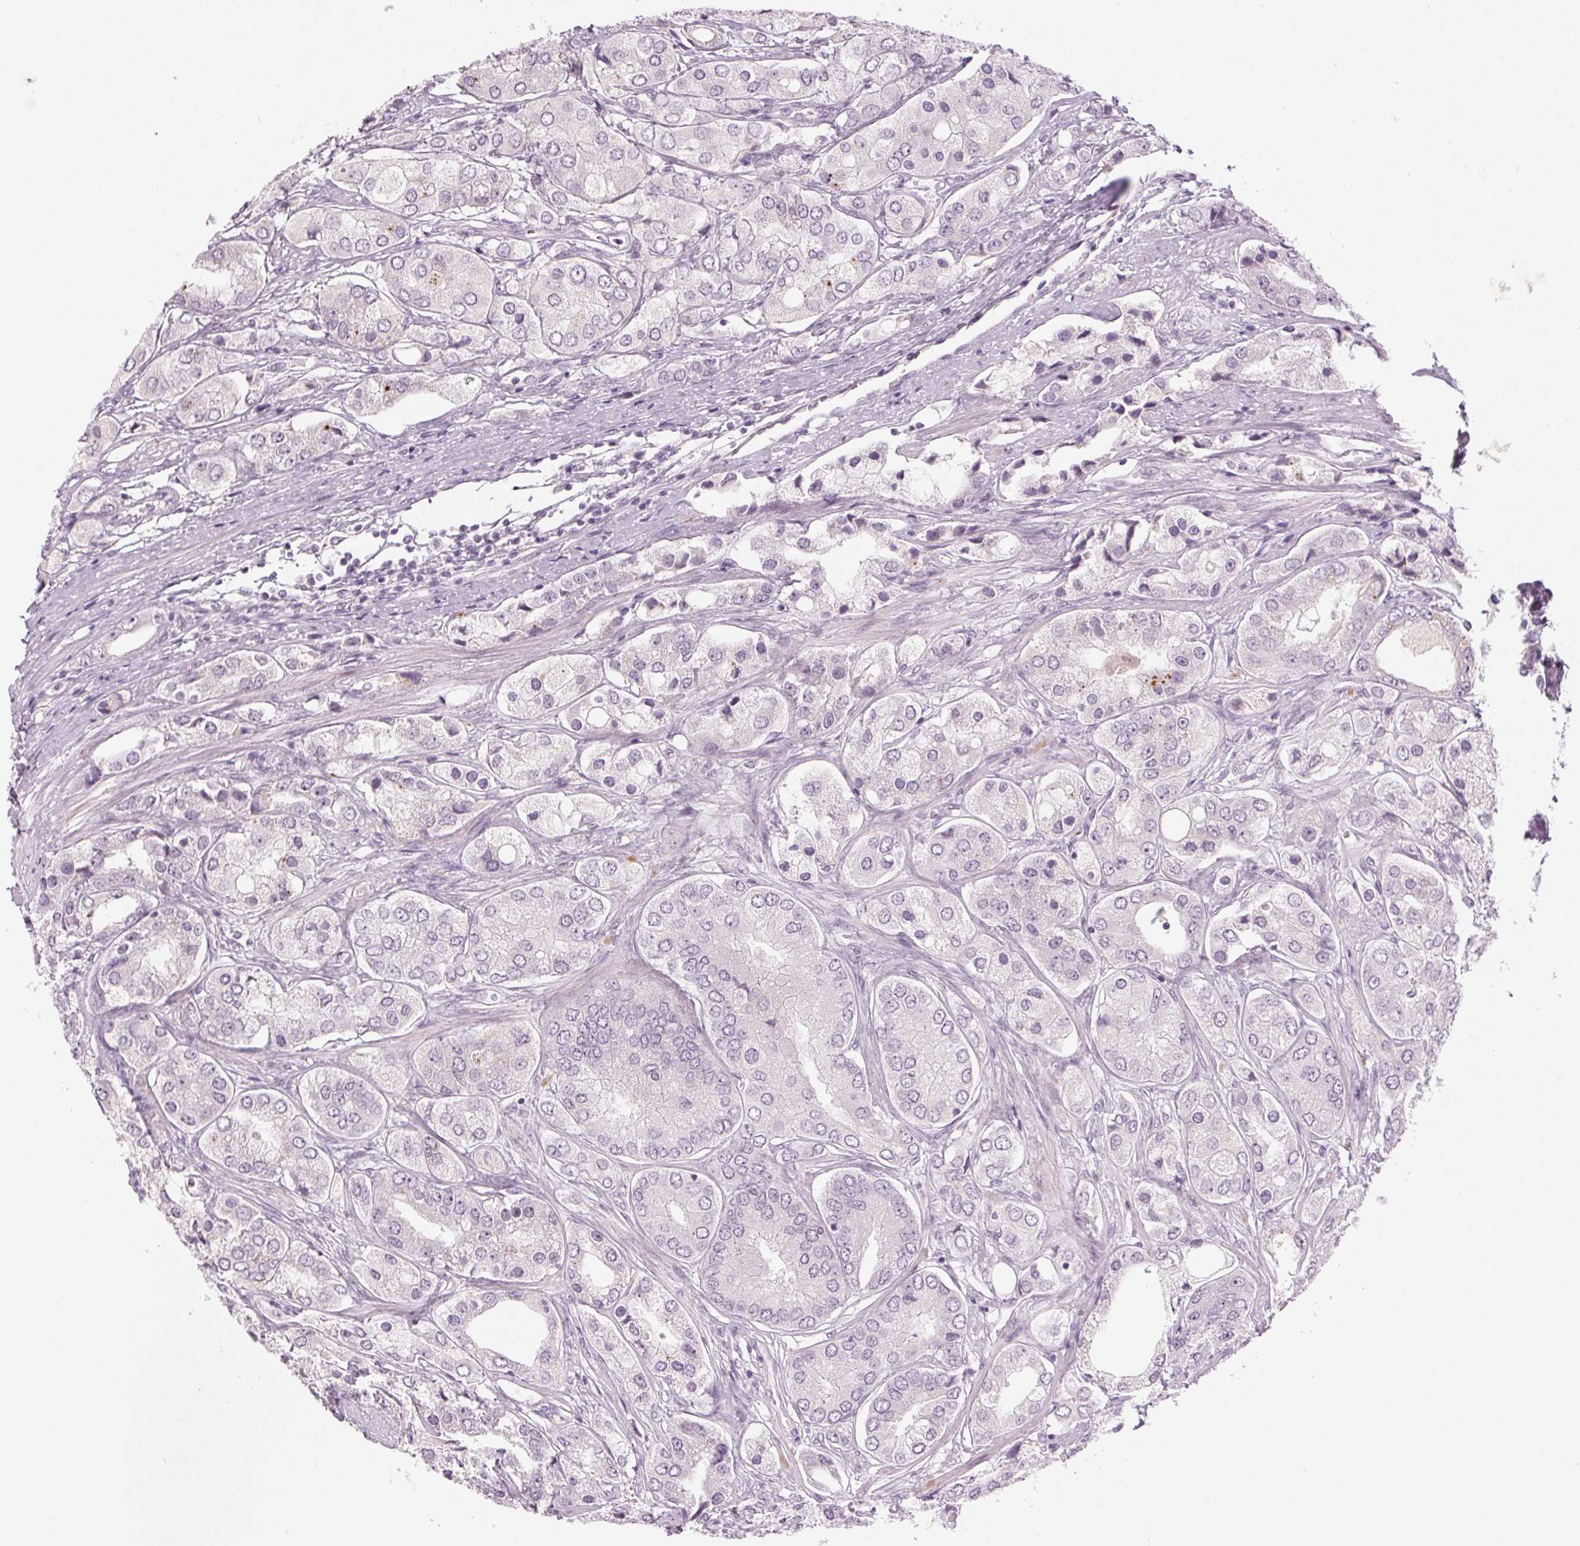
{"staining": {"intensity": "negative", "quantity": "none", "location": "none"}, "tissue": "prostate cancer", "cell_type": "Tumor cells", "image_type": "cancer", "snomed": [{"axis": "morphology", "description": "Adenocarcinoma, Low grade"}, {"axis": "topography", "description": "Prostate"}], "caption": "A photomicrograph of adenocarcinoma (low-grade) (prostate) stained for a protein shows no brown staining in tumor cells. (Stains: DAB (3,3'-diaminobenzidine) immunohistochemistry (IHC) with hematoxylin counter stain, Microscopy: brightfield microscopy at high magnification).", "gene": "HSF5", "patient": {"sex": "male", "age": 69}}